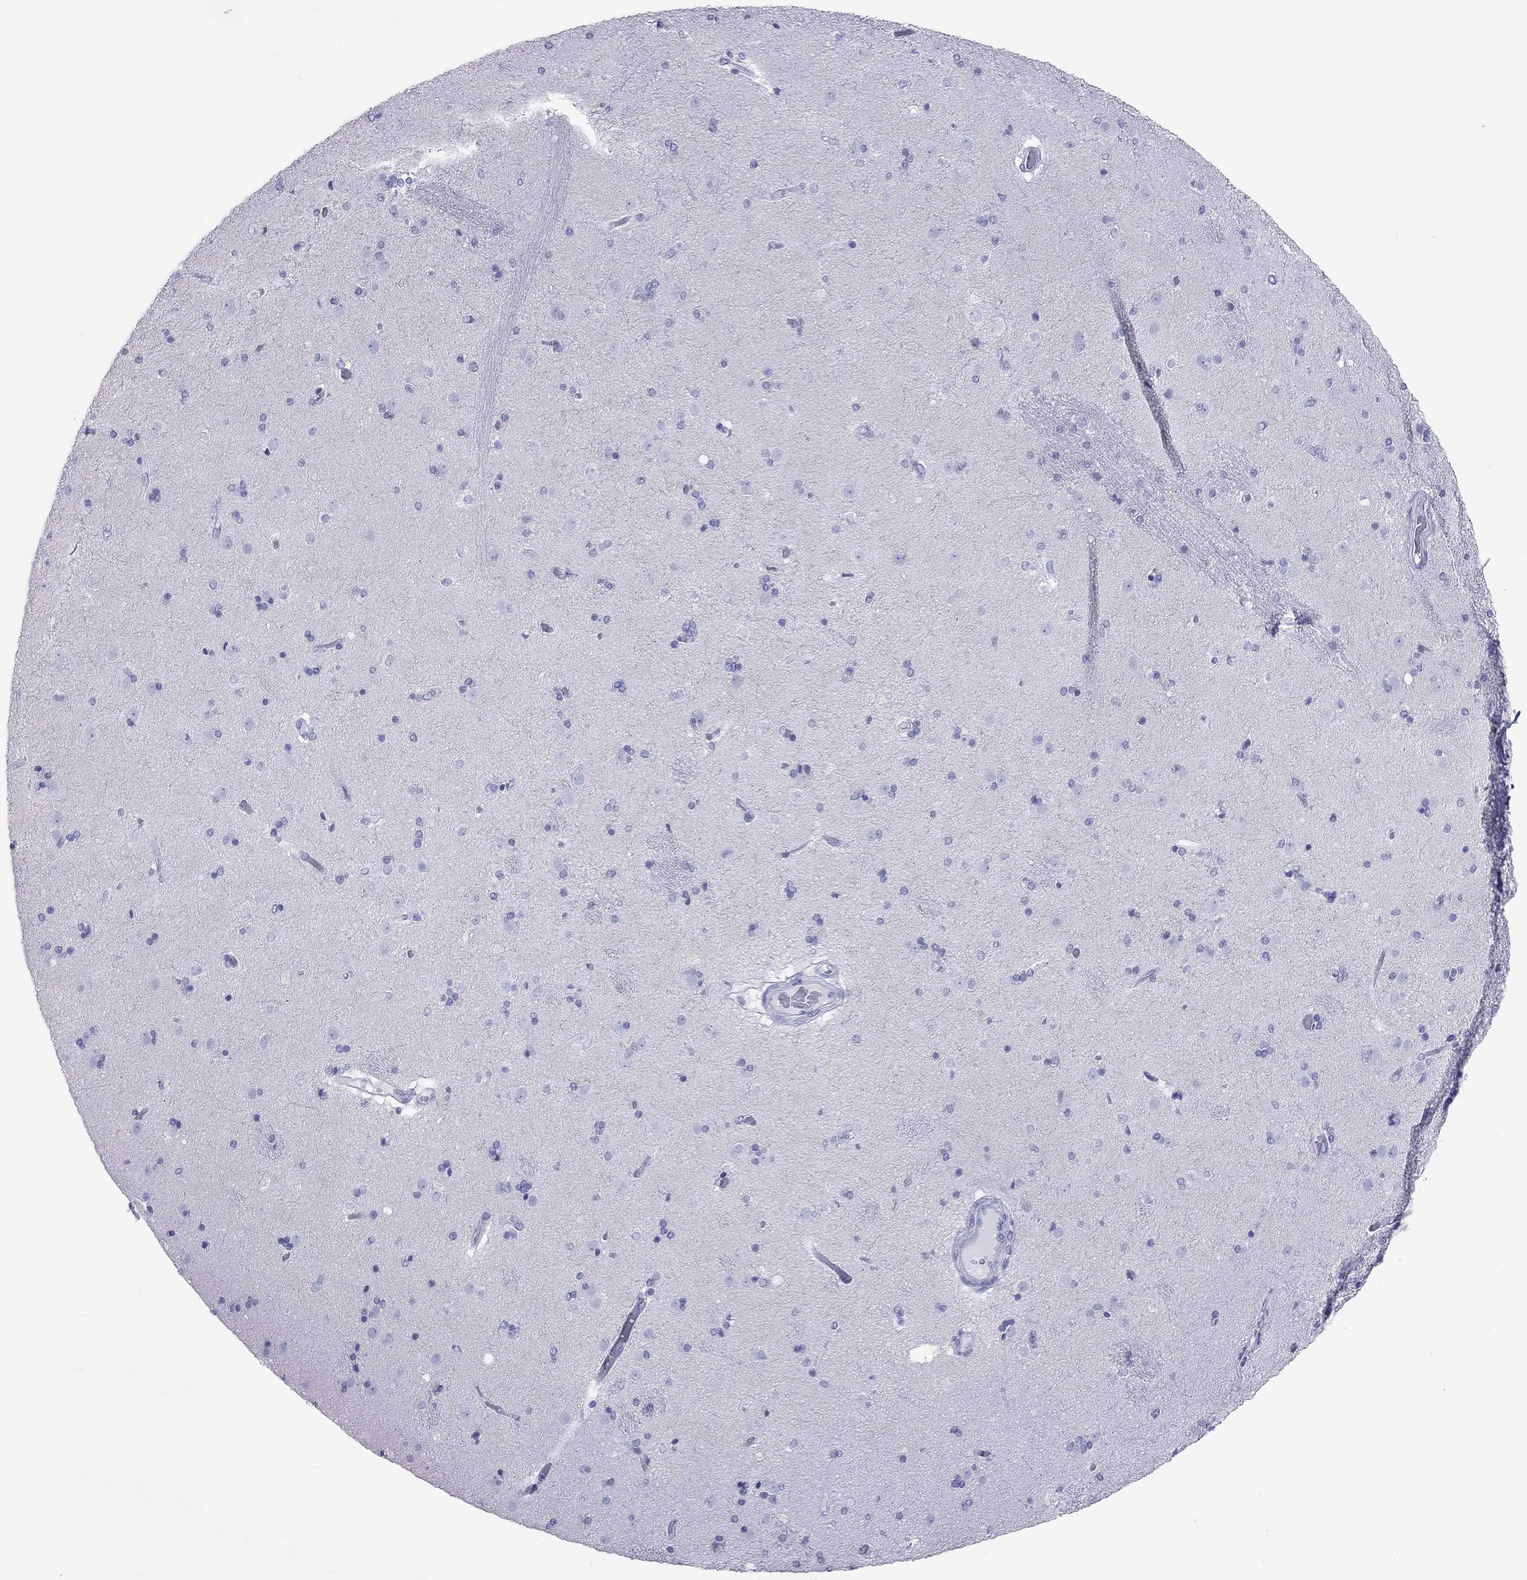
{"staining": {"intensity": "negative", "quantity": "none", "location": "none"}, "tissue": "caudate", "cell_type": "Glial cells", "image_type": "normal", "snomed": [{"axis": "morphology", "description": "Normal tissue, NOS"}, {"axis": "topography", "description": "Lateral ventricle wall"}], "caption": "Image shows no protein positivity in glial cells of normal caudate.", "gene": "DPY19L2", "patient": {"sex": "male", "age": 54}}